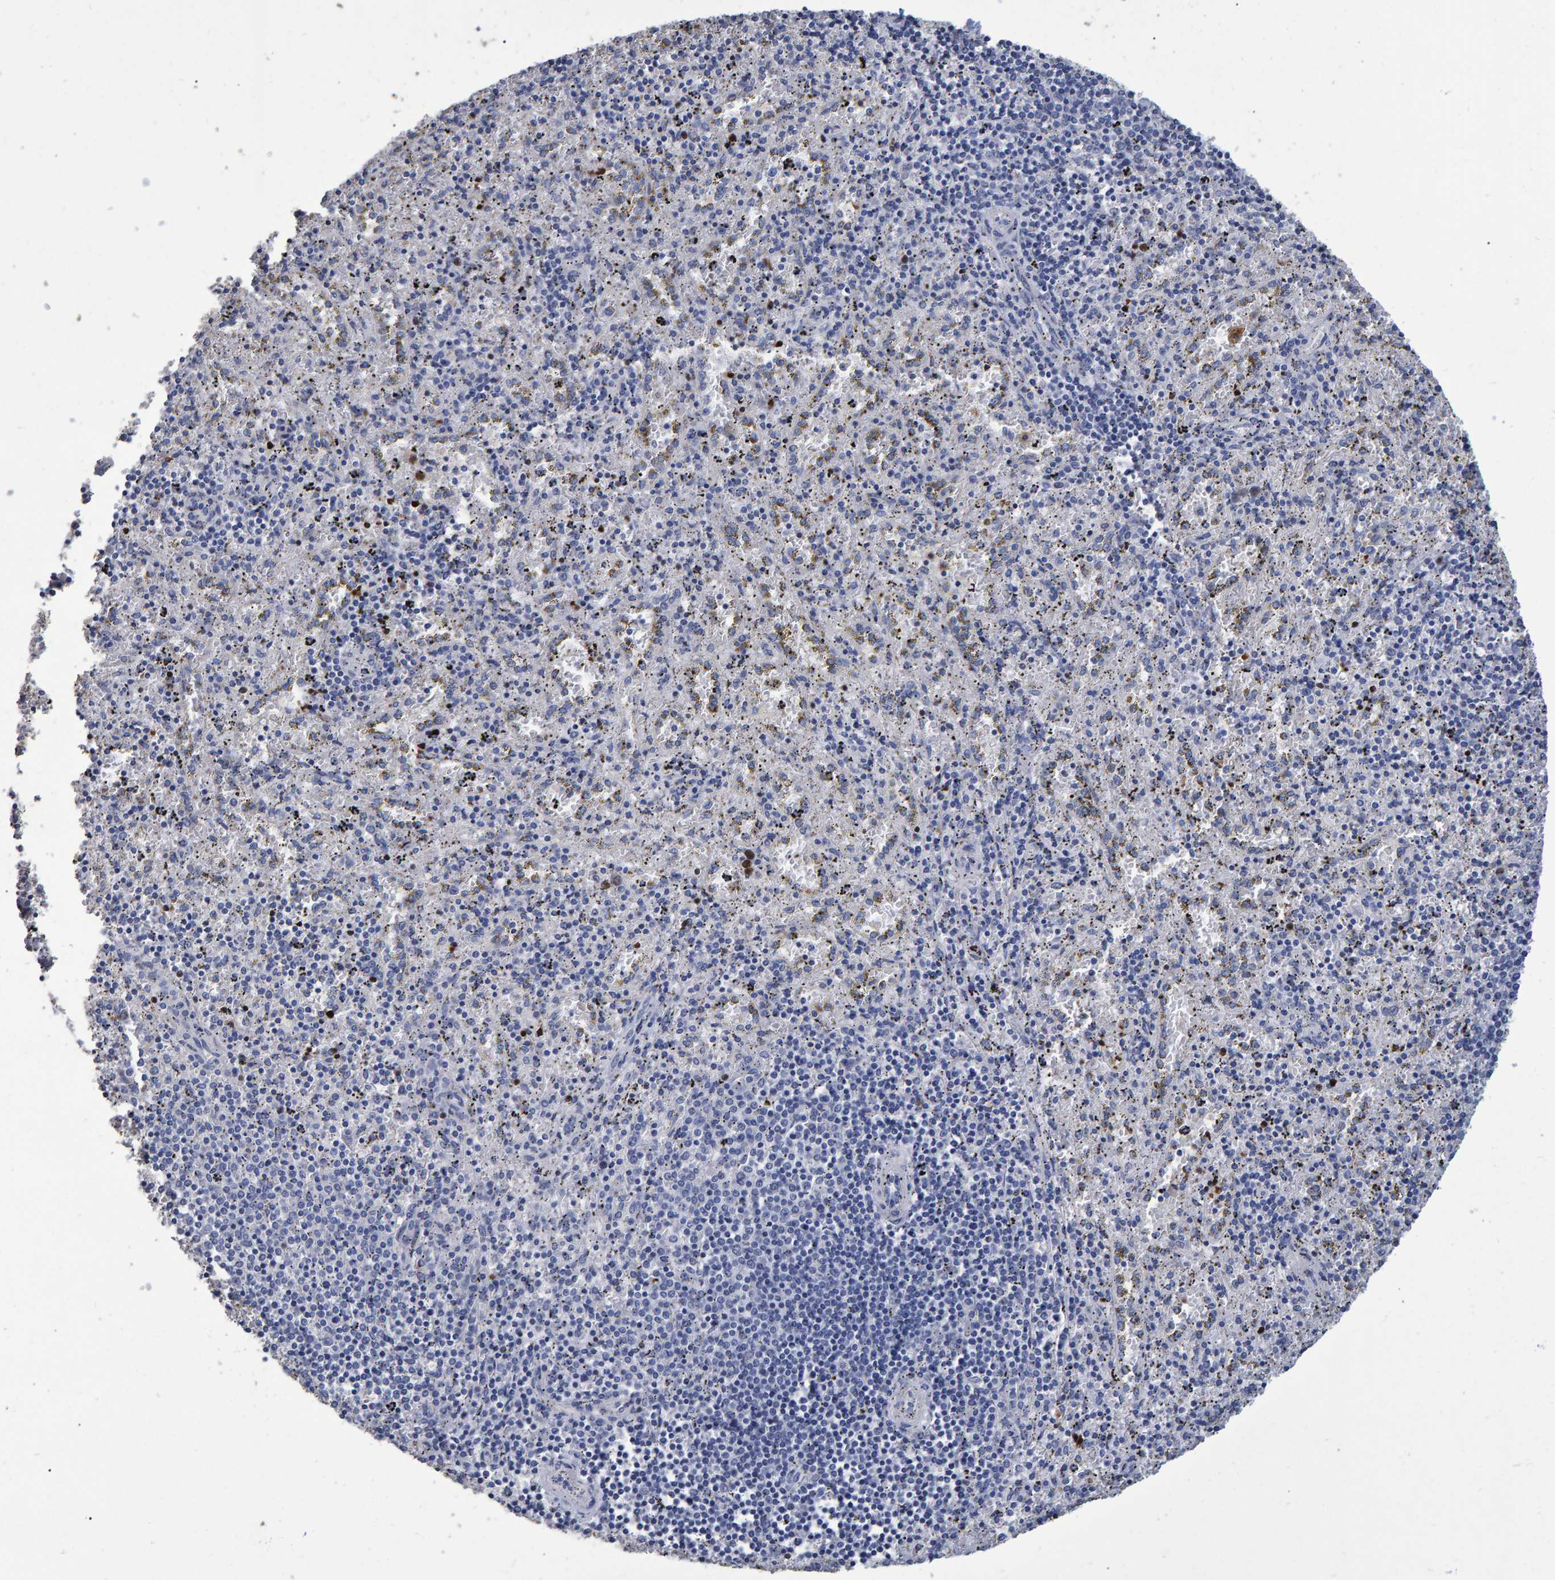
{"staining": {"intensity": "negative", "quantity": "none", "location": "none"}, "tissue": "spleen", "cell_type": "Cells in red pulp", "image_type": "normal", "snomed": [{"axis": "morphology", "description": "Normal tissue, NOS"}, {"axis": "topography", "description": "Spleen"}], "caption": "Immunohistochemistry (IHC) of benign spleen reveals no expression in cells in red pulp.", "gene": "HEMGN", "patient": {"sex": "male", "age": 11}}